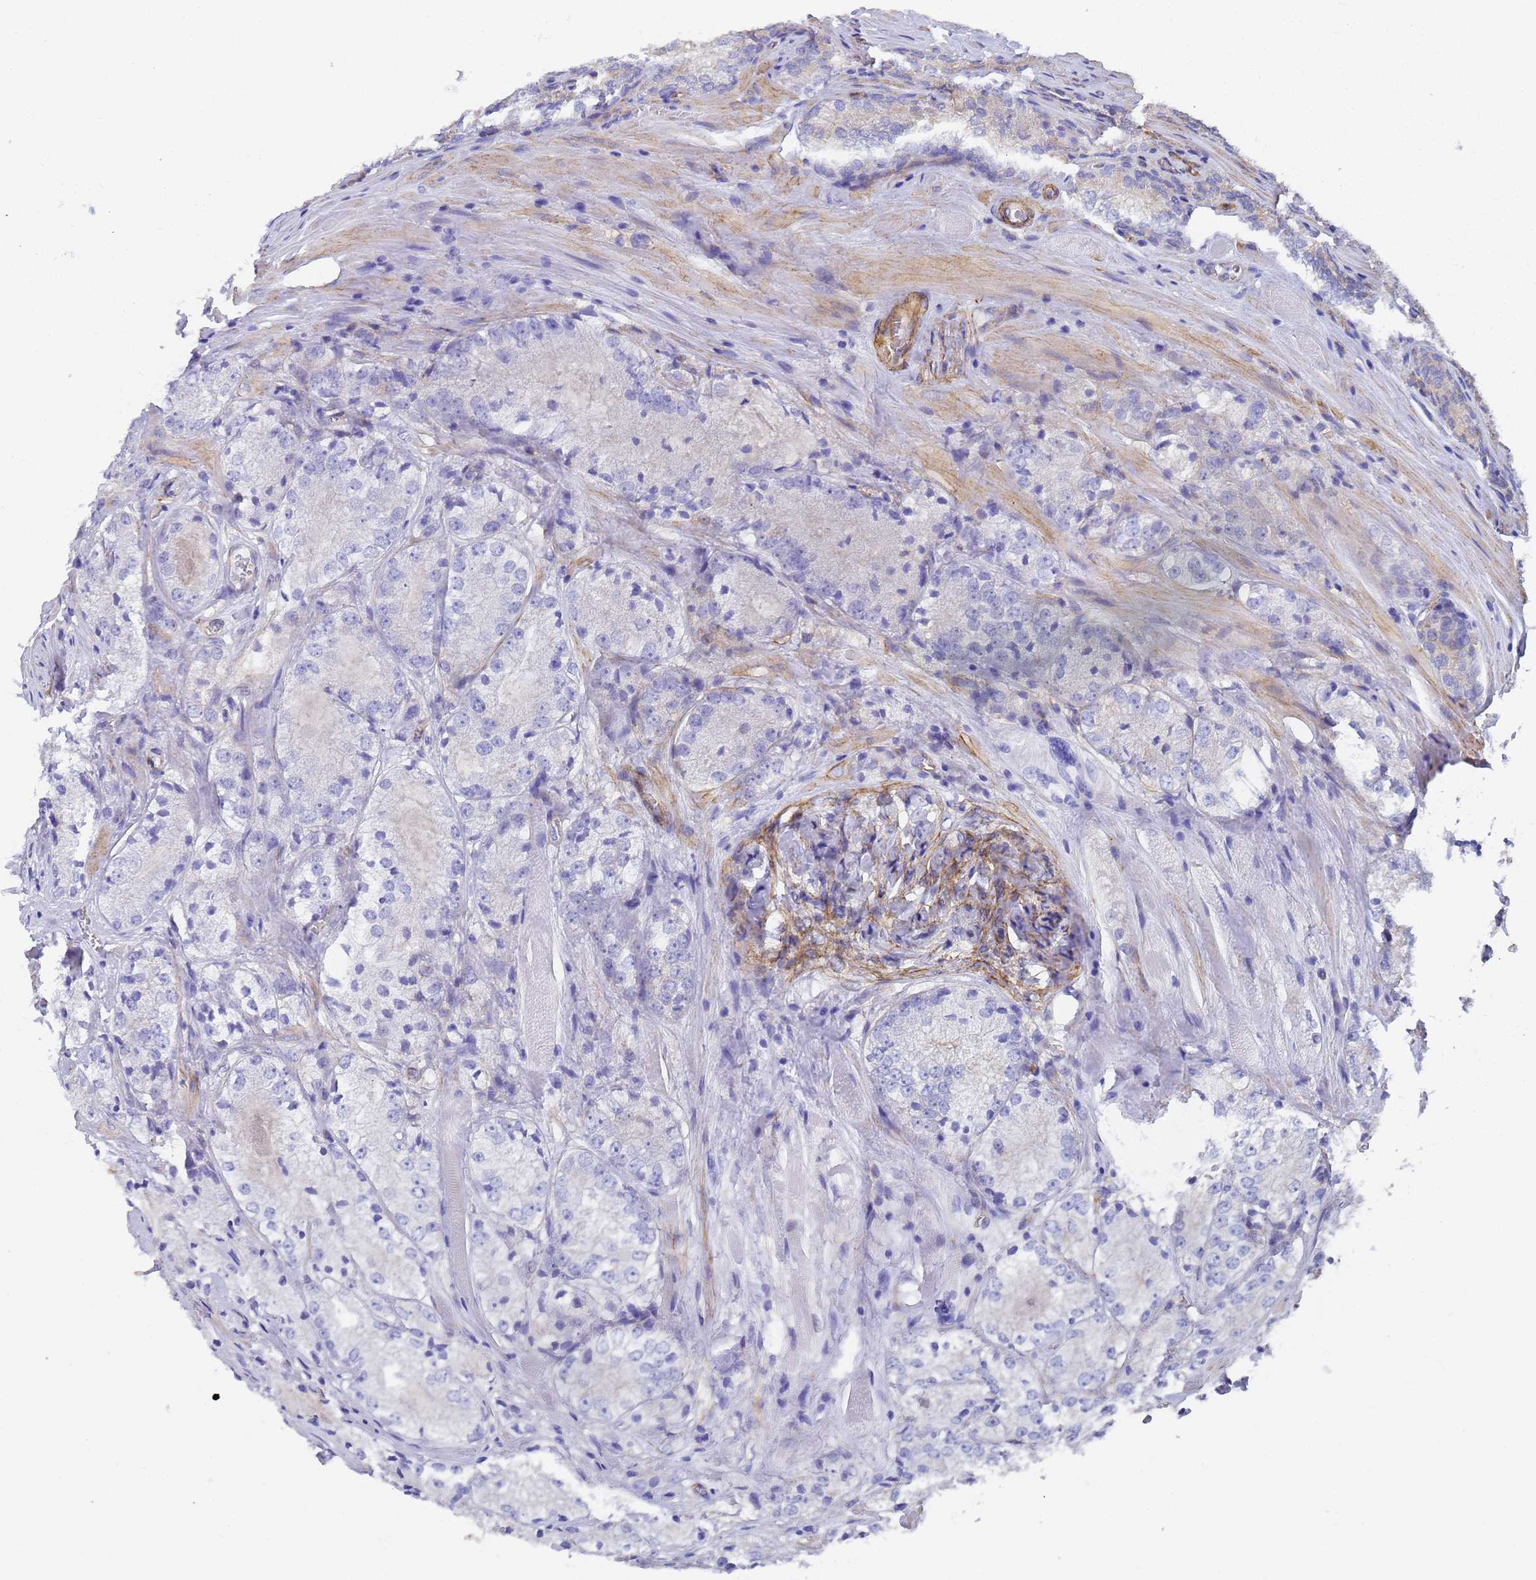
{"staining": {"intensity": "negative", "quantity": "none", "location": "none"}, "tissue": "prostate cancer", "cell_type": "Tumor cells", "image_type": "cancer", "snomed": [{"axis": "morphology", "description": "Adenocarcinoma, Low grade"}, {"axis": "topography", "description": "Prostate"}], "caption": "Tumor cells show no significant staining in prostate adenocarcinoma (low-grade).", "gene": "TUBB1", "patient": {"sex": "male", "age": 67}}